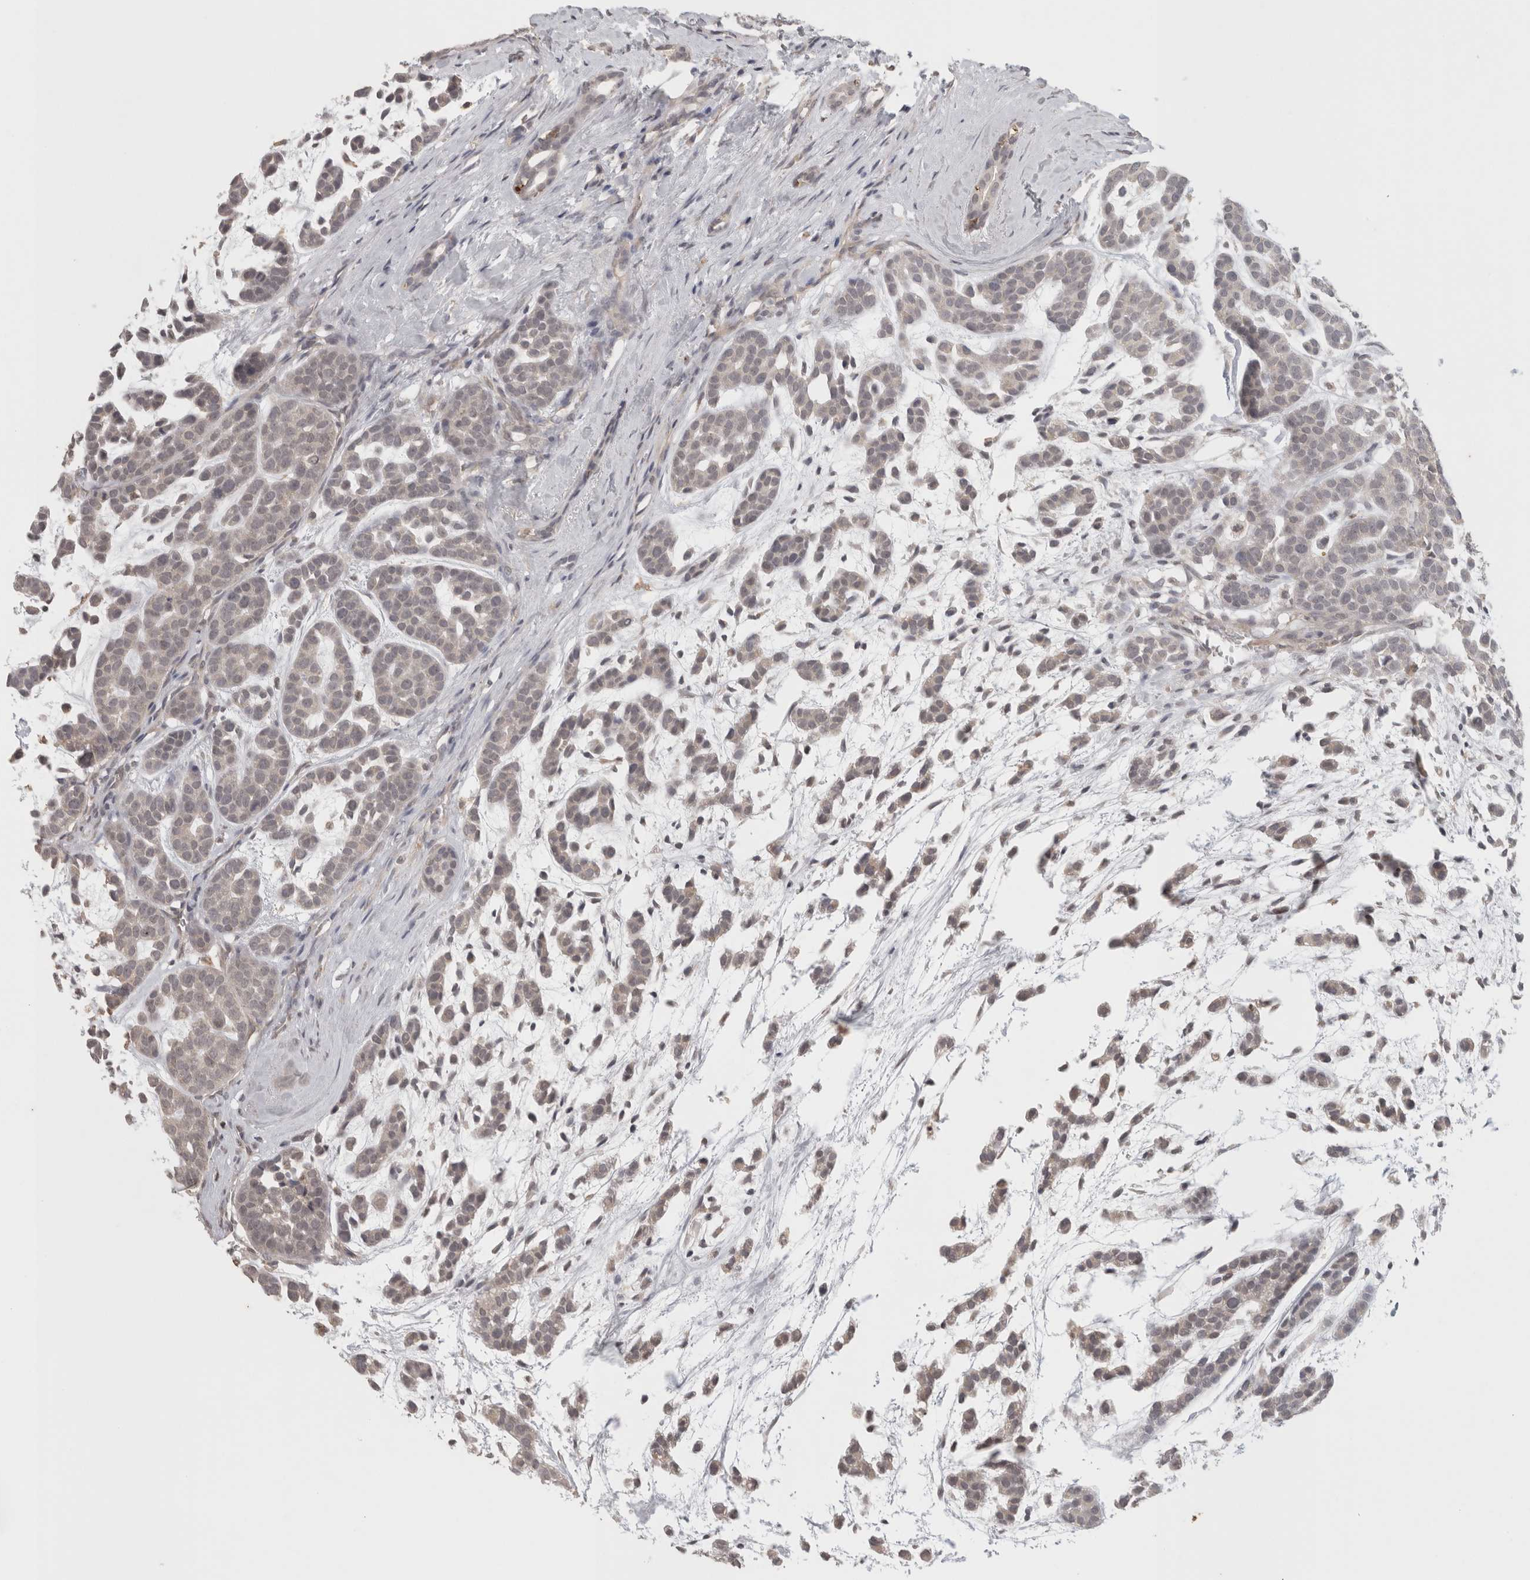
{"staining": {"intensity": "negative", "quantity": "none", "location": "none"}, "tissue": "head and neck cancer", "cell_type": "Tumor cells", "image_type": "cancer", "snomed": [{"axis": "morphology", "description": "Adenocarcinoma, NOS"}, {"axis": "morphology", "description": "Adenoma, NOS"}, {"axis": "topography", "description": "Head-Neck"}], "caption": "Tumor cells show no significant positivity in head and neck cancer. Nuclei are stained in blue.", "gene": "HAVCR2", "patient": {"sex": "female", "age": 55}}